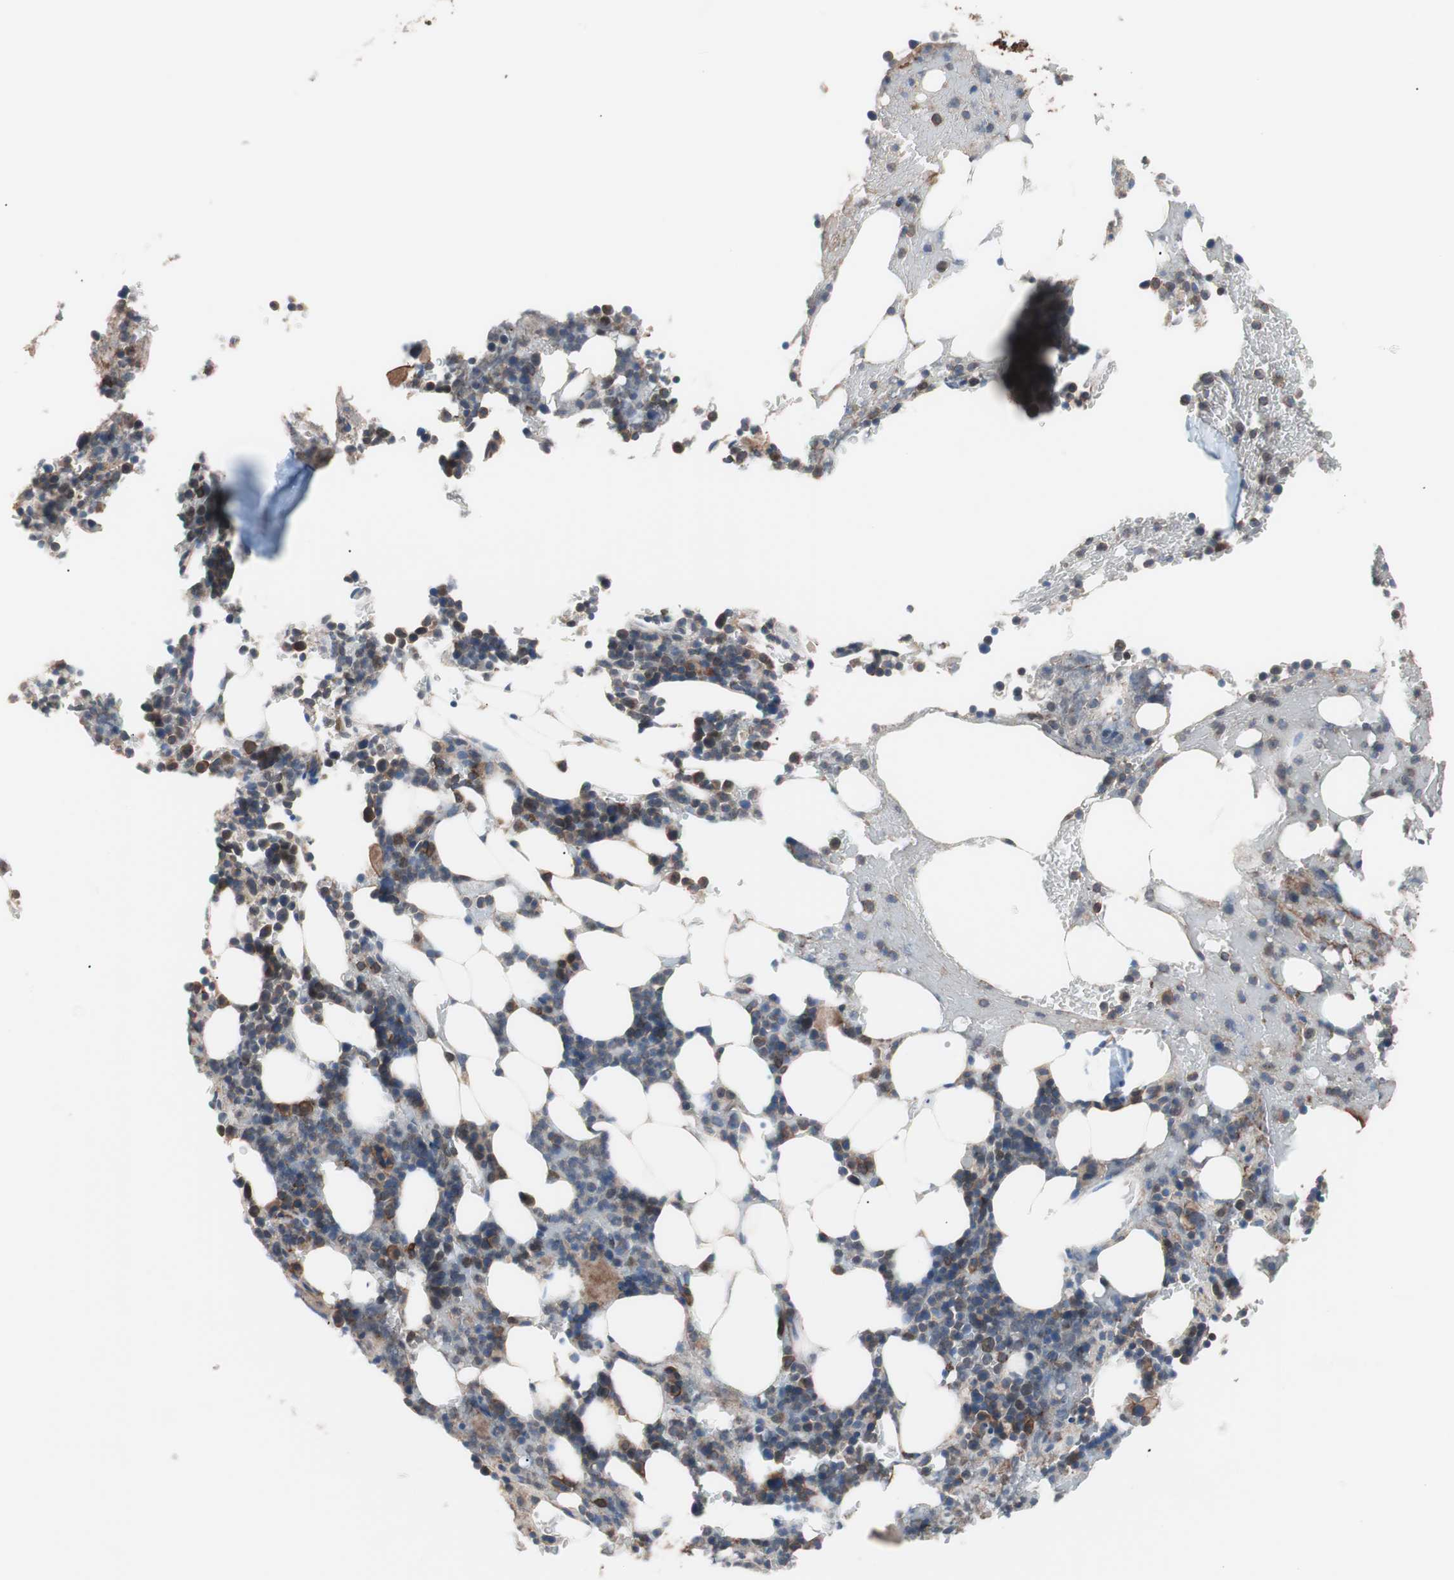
{"staining": {"intensity": "moderate", "quantity": "25%-75%", "location": "cytoplasmic/membranous"}, "tissue": "bone marrow", "cell_type": "Hematopoietic cells", "image_type": "normal", "snomed": [{"axis": "morphology", "description": "Normal tissue, NOS"}, {"axis": "topography", "description": "Bone marrow"}], "caption": "High-power microscopy captured an IHC image of unremarkable bone marrow, revealing moderate cytoplasmic/membranous expression in approximately 25%-75% of hematopoietic cells.", "gene": "GPR160", "patient": {"sex": "female", "age": 73}}